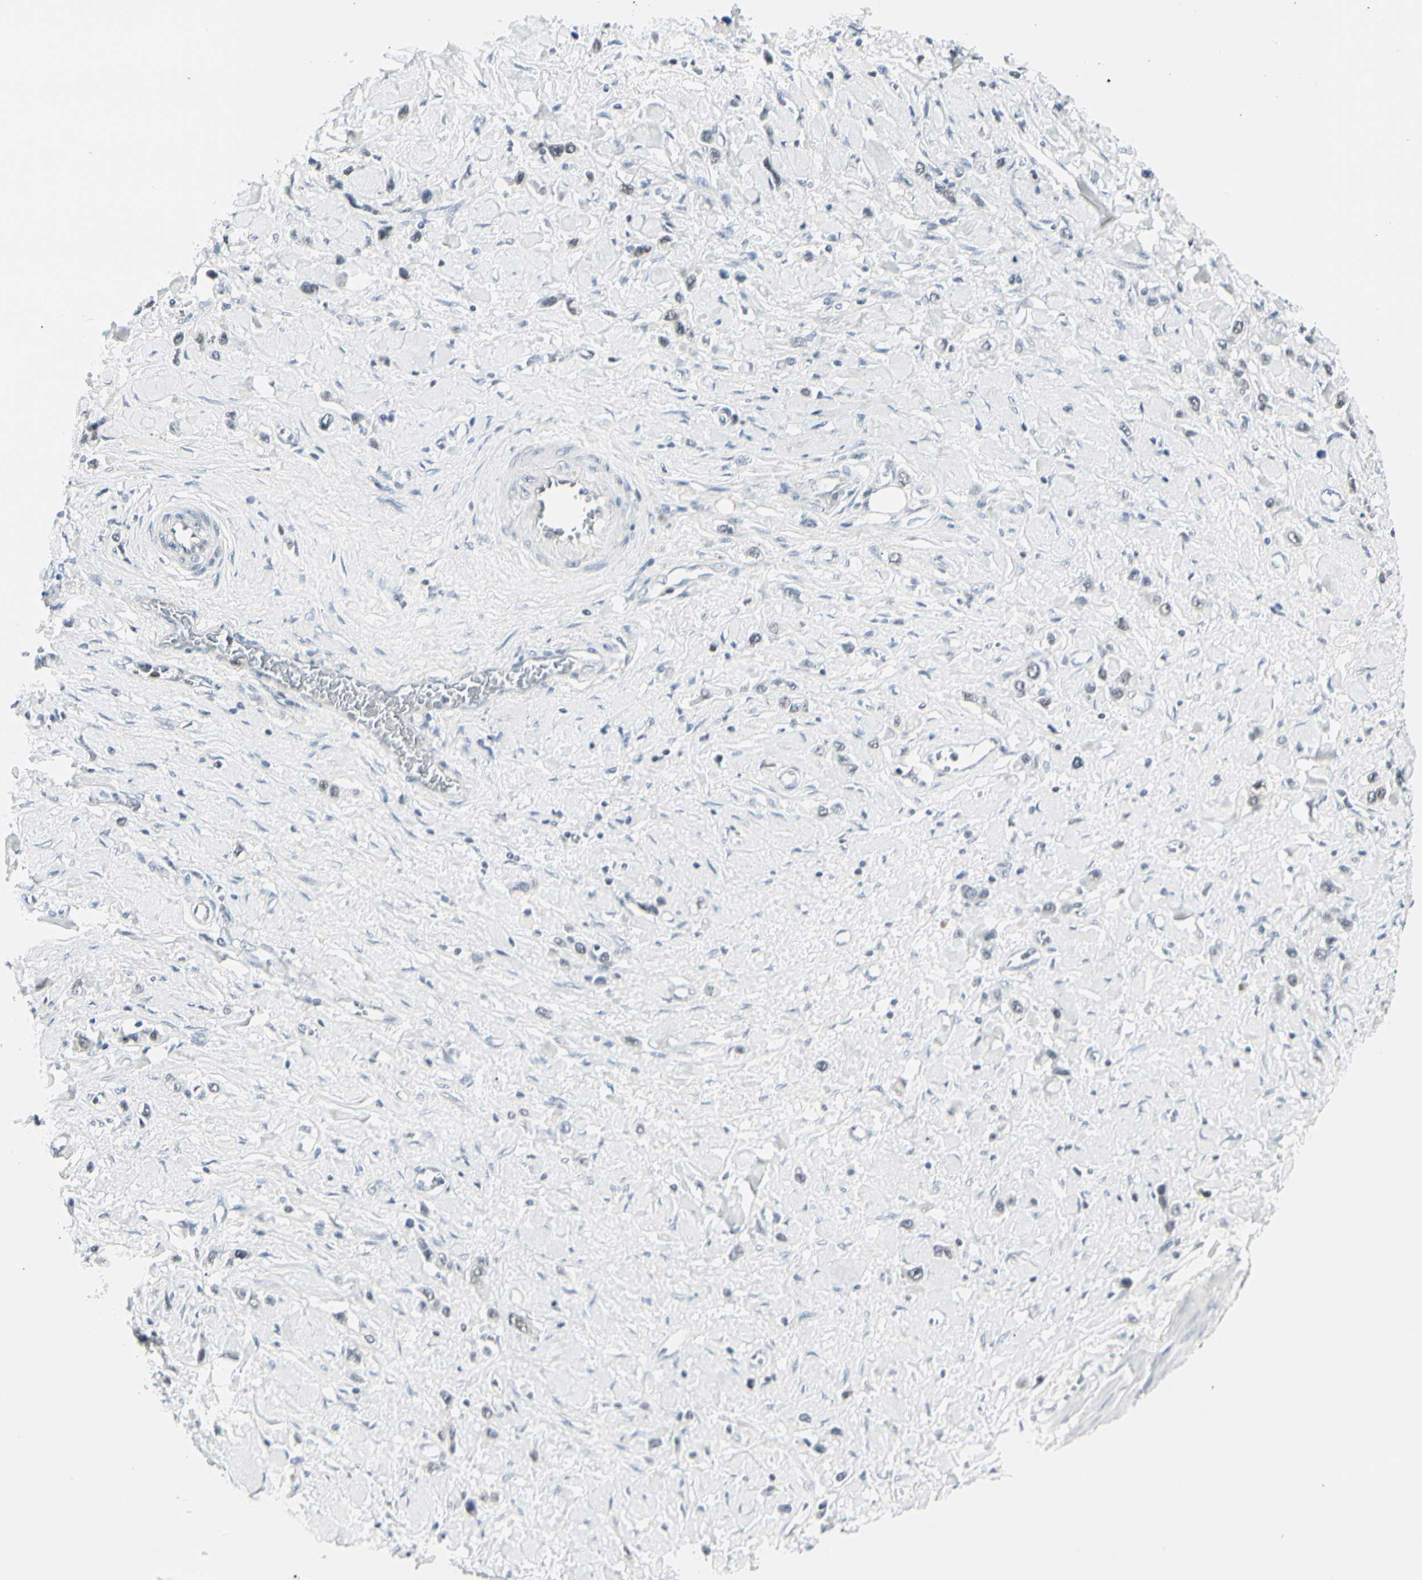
{"staining": {"intensity": "negative", "quantity": "none", "location": "none"}, "tissue": "stomach cancer", "cell_type": "Tumor cells", "image_type": "cancer", "snomed": [{"axis": "morphology", "description": "Normal tissue, NOS"}, {"axis": "morphology", "description": "Adenocarcinoma, NOS"}, {"axis": "topography", "description": "Stomach, upper"}, {"axis": "topography", "description": "Stomach"}], "caption": "Immunohistochemistry photomicrograph of human stomach cancer stained for a protein (brown), which exhibits no staining in tumor cells.", "gene": "ZBTB7B", "patient": {"sex": "female", "age": 65}}